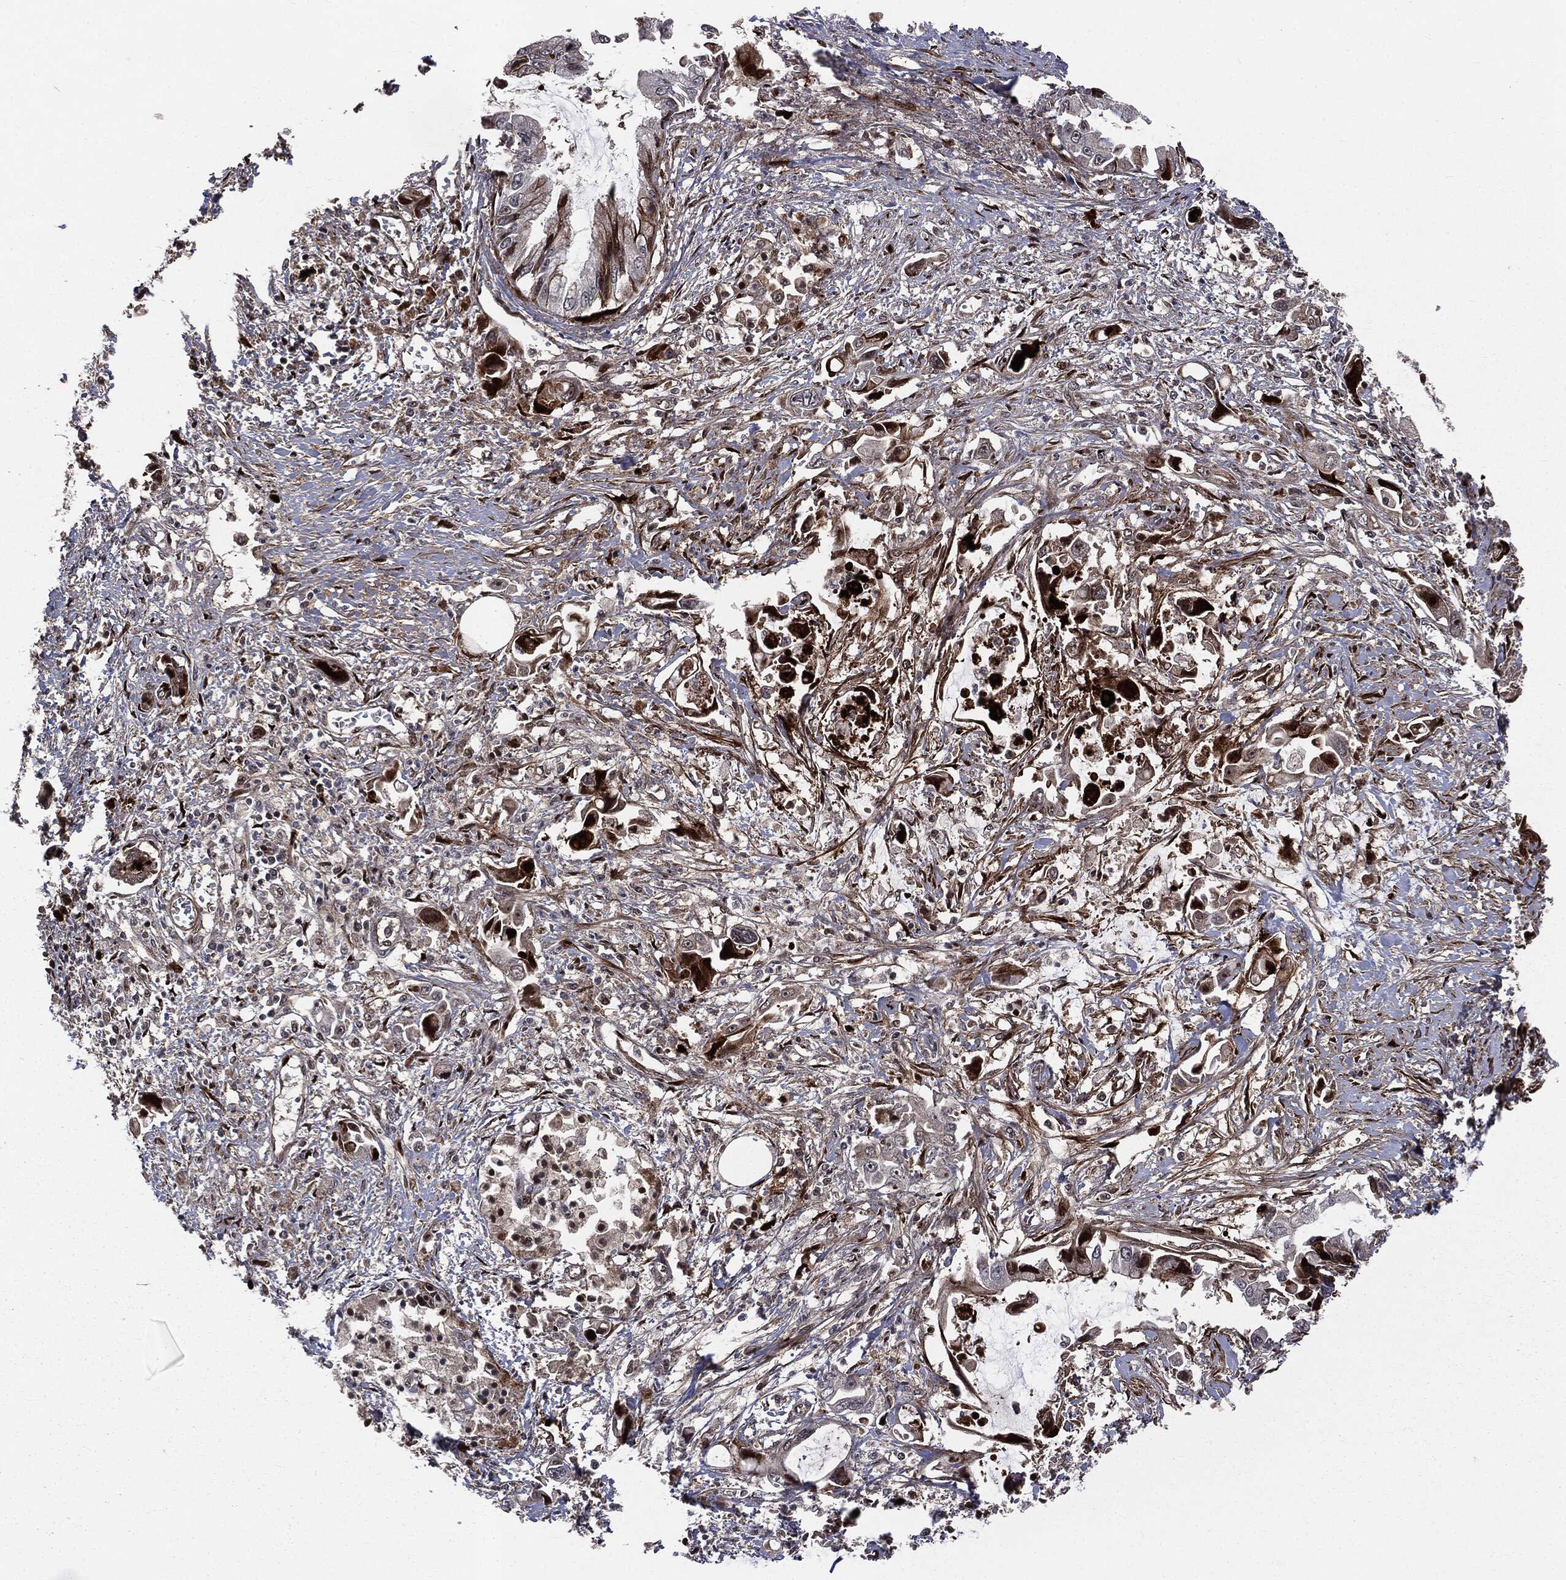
{"staining": {"intensity": "strong", "quantity": "<25%", "location": "nuclear"}, "tissue": "pancreatic cancer", "cell_type": "Tumor cells", "image_type": "cancer", "snomed": [{"axis": "morphology", "description": "Adenocarcinoma, NOS"}, {"axis": "topography", "description": "Pancreas"}], "caption": "Tumor cells reveal medium levels of strong nuclear expression in about <25% of cells in human pancreatic cancer (adenocarcinoma). (Stains: DAB in brown, nuclei in blue, Microscopy: brightfield microscopy at high magnification).", "gene": "SMAD4", "patient": {"sex": "male", "age": 84}}